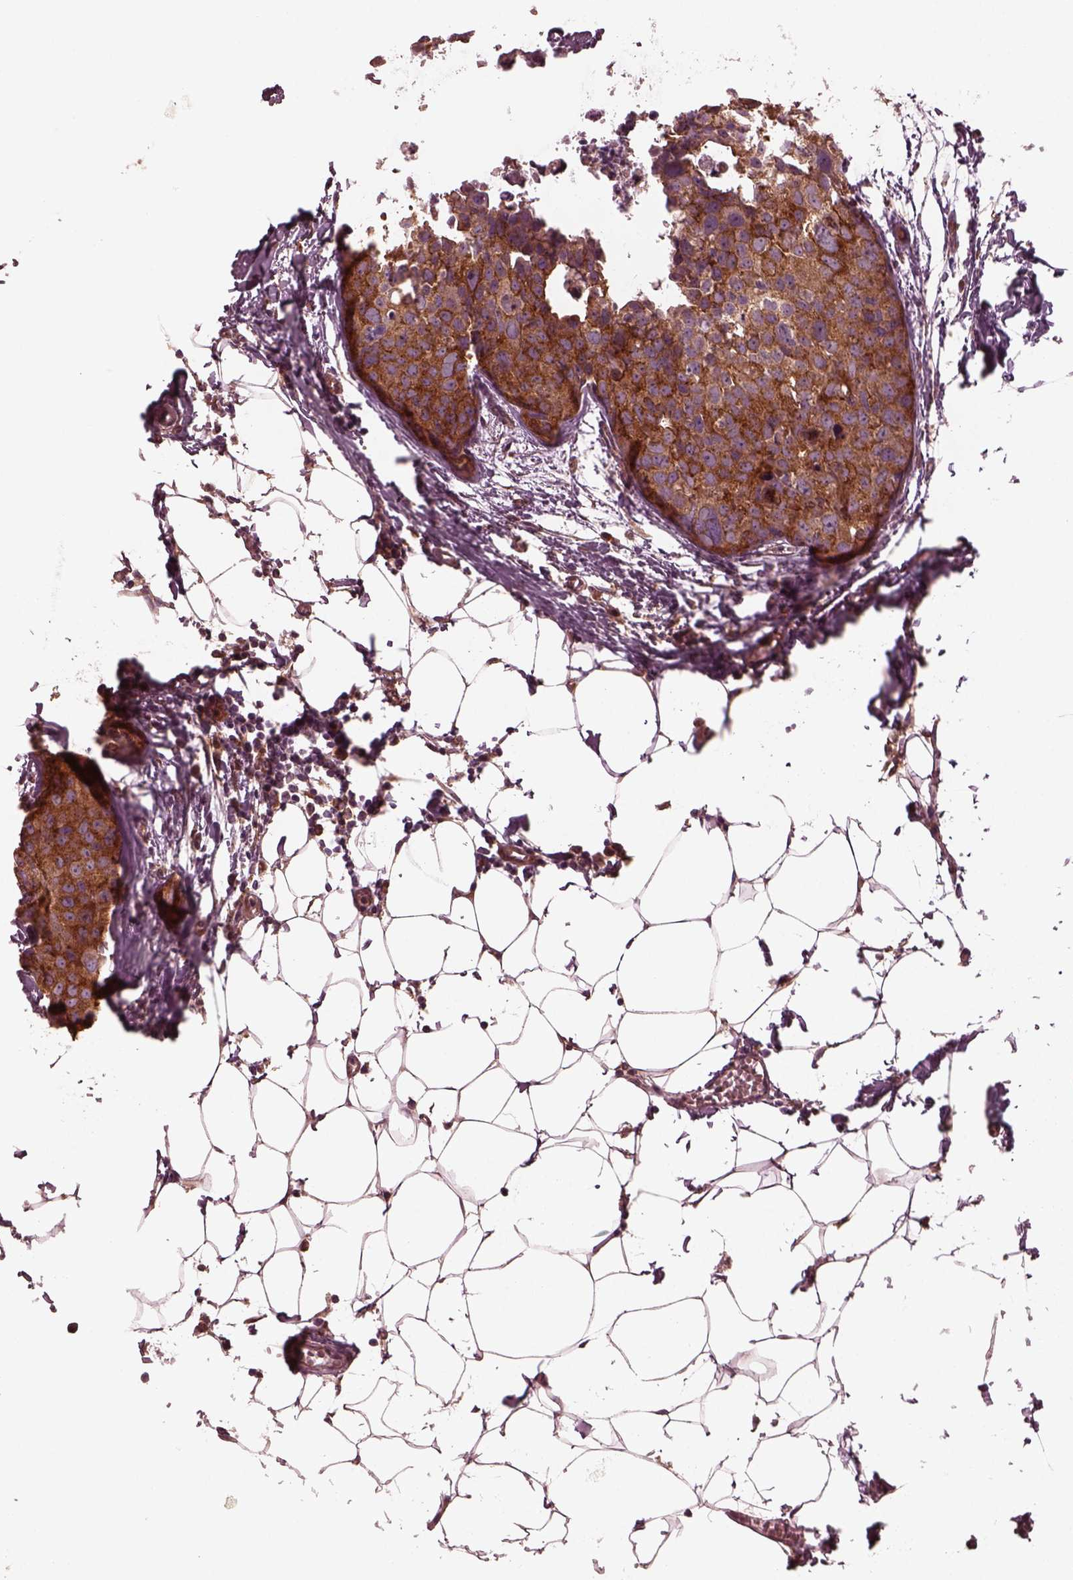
{"staining": {"intensity": "strong", "quantity": ">75%", "location": "cytoplasmic/membranous"}, "tissue": "breast cancer", "cell_type": "Tumor cells", "image_type": "cancer", "snomed": [{"axis": "morphology", "description": "Duct carcinoma"}, {"axis": "topography", "description": "Breast"}], "caption": "A high amount of strong cytoplasmic/membranous positivity is present in about >75% of tumor cells in invasive ductal carcinoma (breast) tissue. The staining was performed using DAB (3,3'-diaminobenzidine), with brown indicating positive protein expression. Nuclei are stained blue with hematoxylin.", "gene": "TUBG1", "patient": {"sex": "female", "age": 38}}